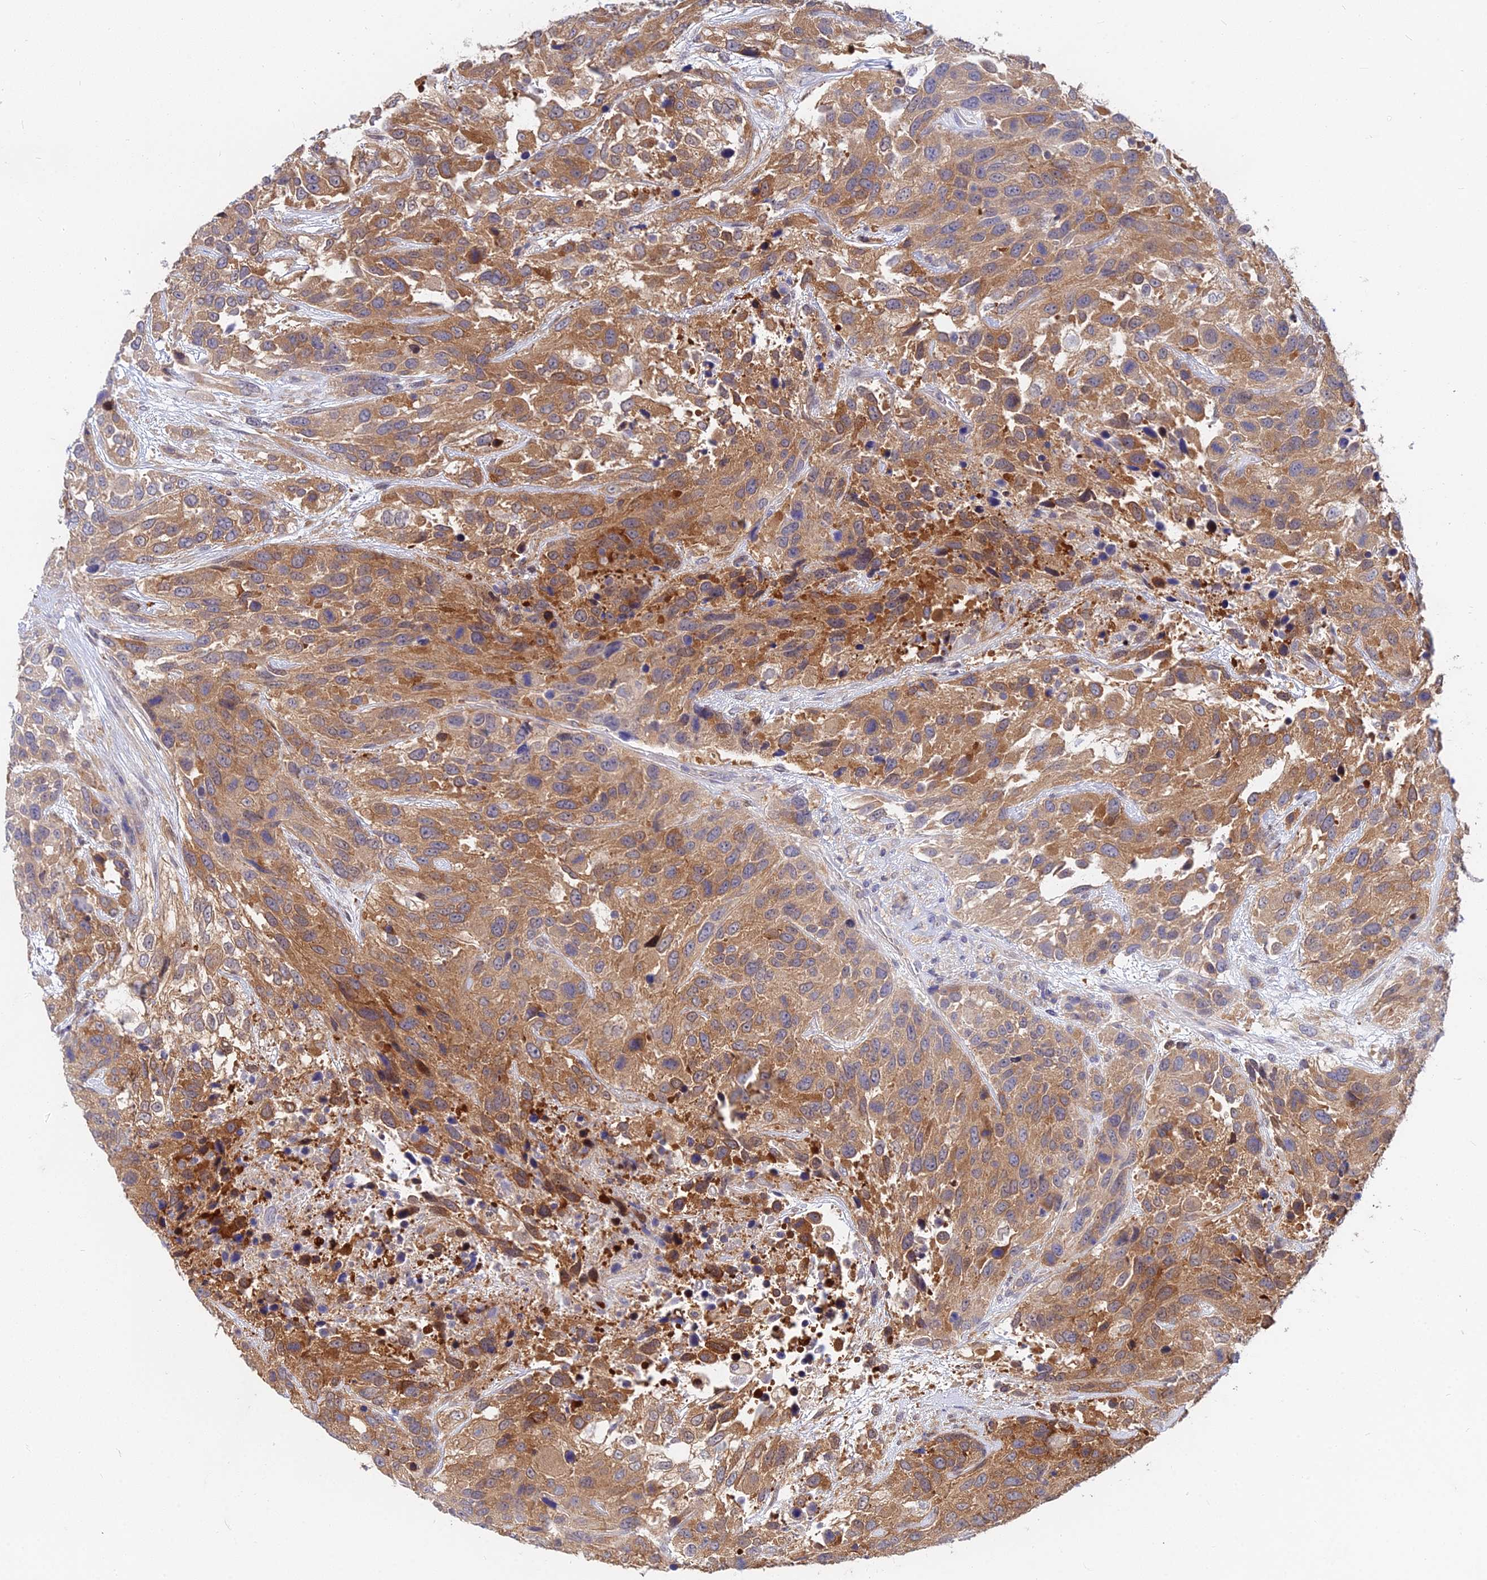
{"staining": {"intensity": "moderate", "quantity": ">75%", "location": "cytoplasmic/membranous"}, "tissue": "urothelial cancer", "cell_type": "Tumor cells", "image_type": "cancer", "snomed": [{"axis": "morphology", "description": "Urothelial carcinoma, High grade"}, {"axis": "topography", "description": "Urinary bladder"}], "caption": "A photomicrograph of human urothelial carcinoma (high-grade) stained for a protein demonstrates moderate cytoplasmic/membranous brown staining in tumor cells.", "gene": "B3GALT4", "patient": {"sex": "female", "age": 70}}